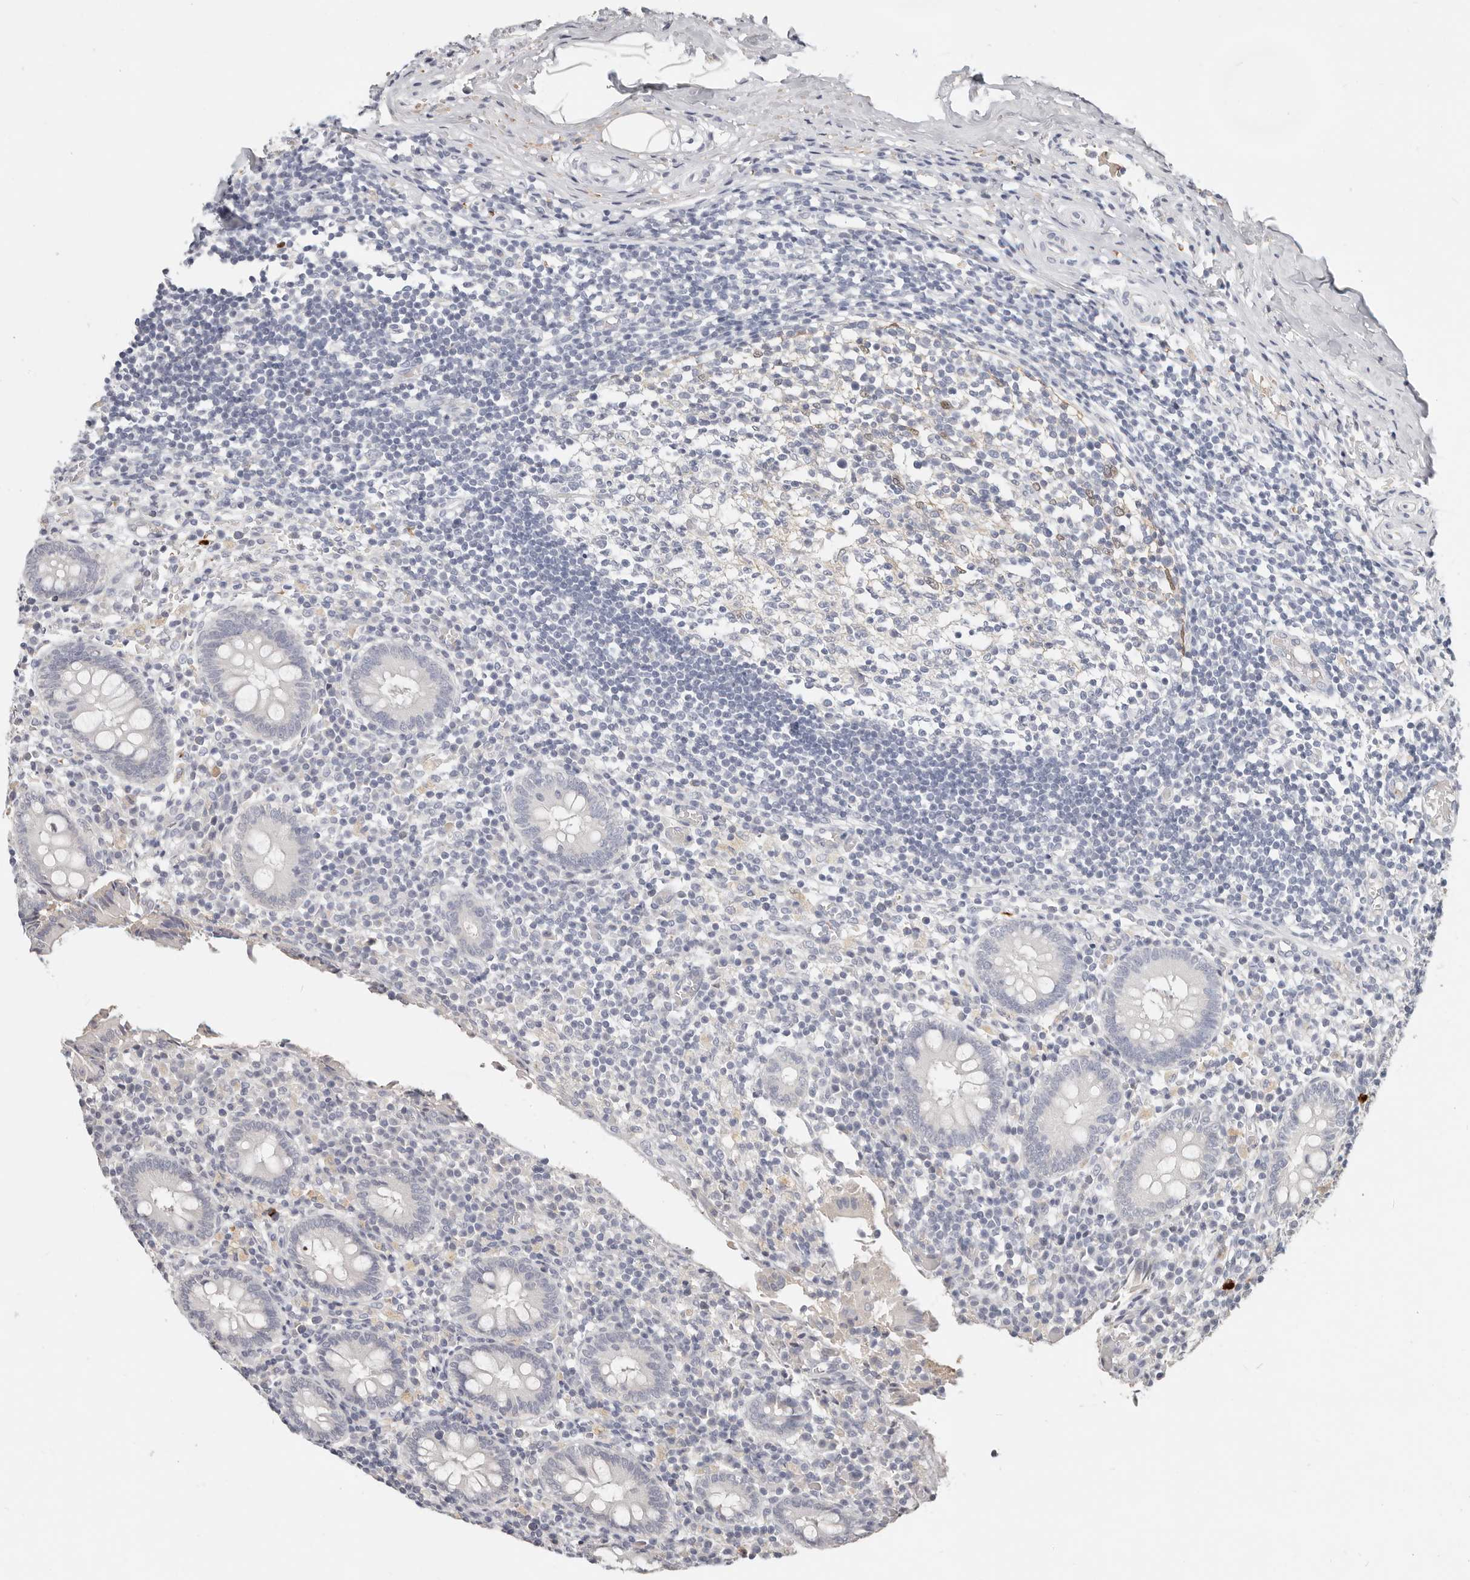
{"staining": {"intensity": "negative", "quantity": "none", "location": "none"}, "tissue": "appendix", "cell_type": "Glandular cells", "image_type": "normal", "snomed": [{"axis": "morphology", "description": "Normal tissue, NOS"}, {"axis": "topography", "description": "Appendix"}], "caption": "This is a histopathology image of IHC staining of normal appendix, which shows no staining in glandular cells.", "gene": "TMEM63B", "patient": {"sex": "female", "age": 17}}